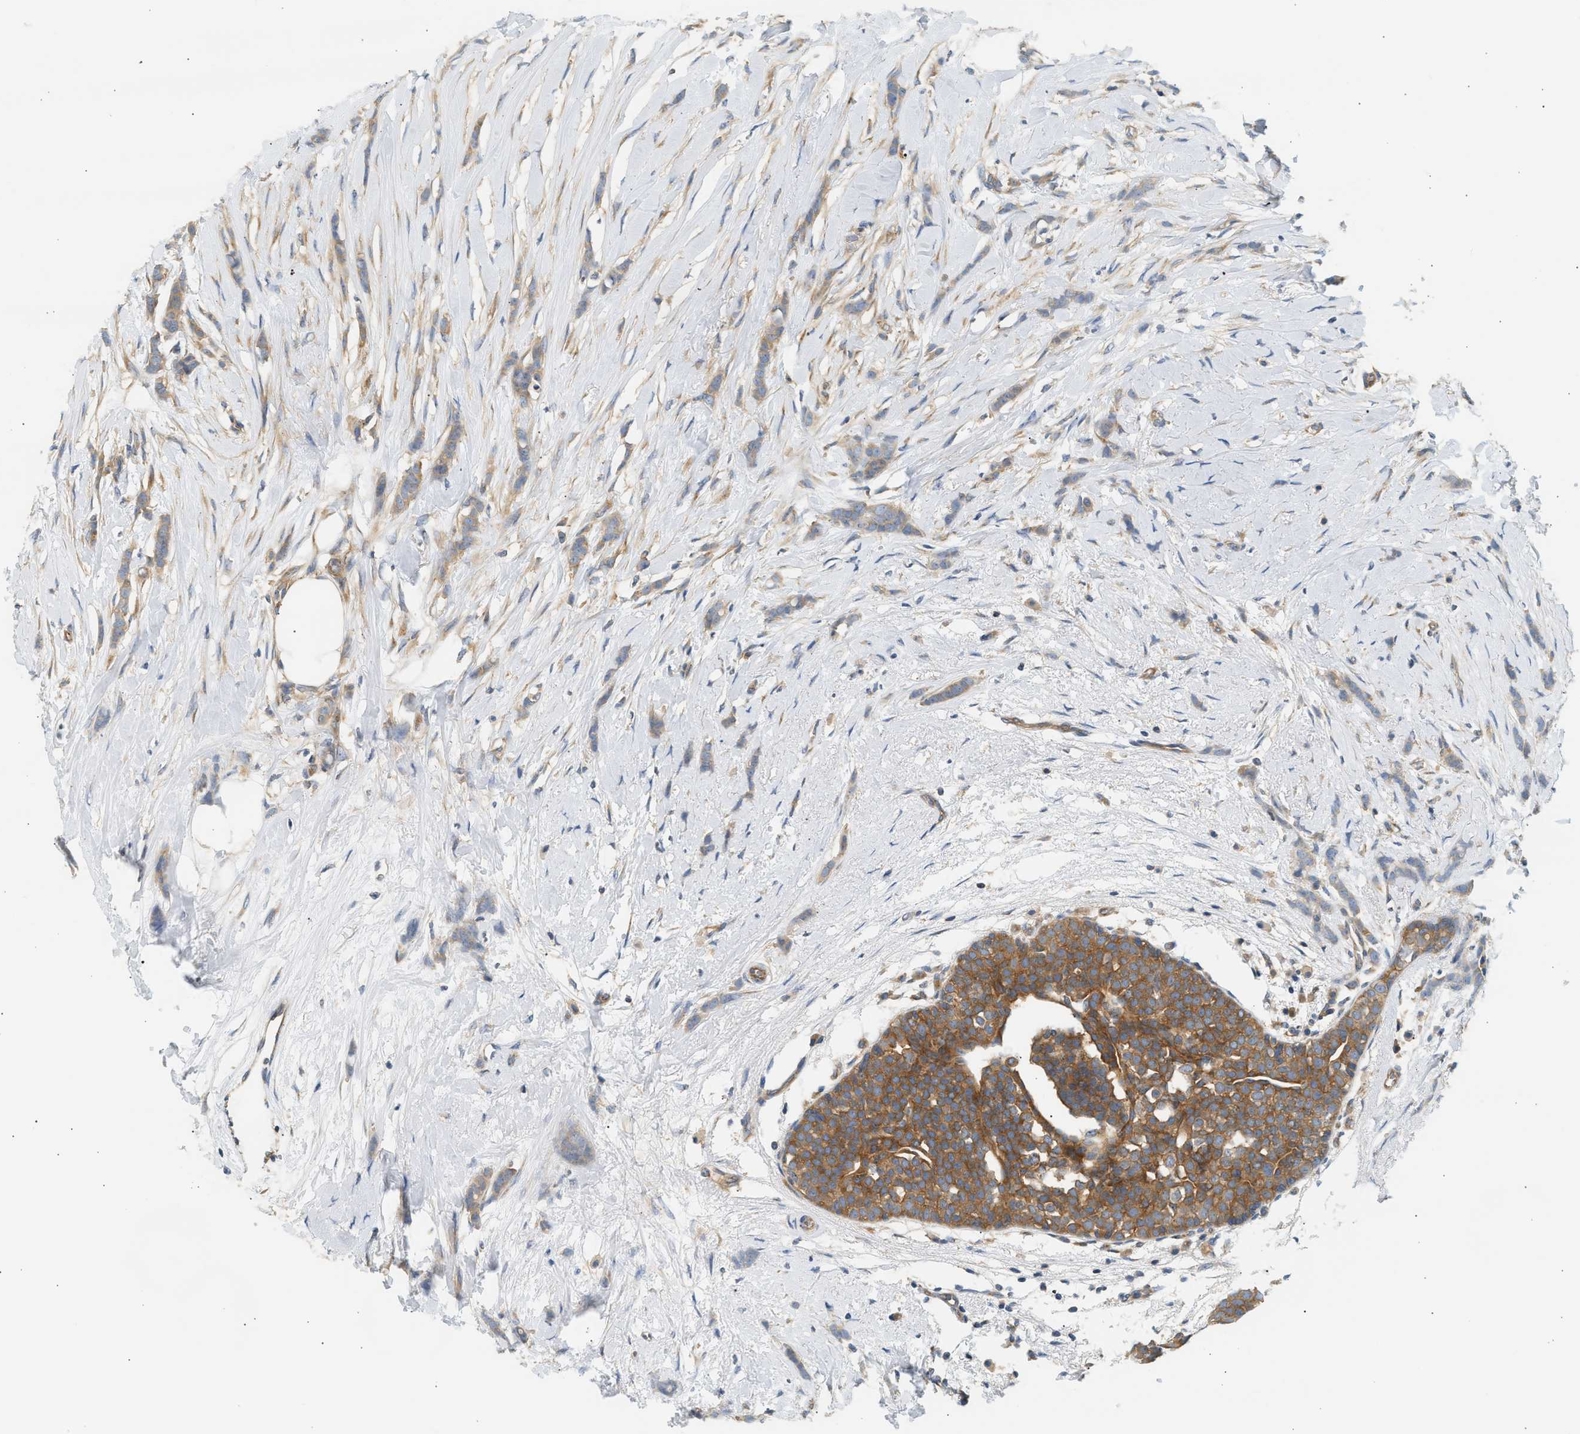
{"staining": {"intensity": "moderate", "quantity": ">75%", "location": "cytoplasmic/membranous"}, "tissue": "breast cancer", "cell_type": "Tumor cells", "image_type": "cancer", "snomed": [{"axis": "morphology", "description": "Lobular carcinoma, in situ"}, {"axis": "morphology", "description": "Lobular carcinoma"}, {"axis": "topography", "description": "Breast"}], "caption": "Immunohistochemical staining of human breast lobular carcinoma shows medium levels of moderate cytoplasmic/membranous positivity in about >75% of tumor cells.", "gene": "PAFAH1B1", "patient": {"sex": "female", "age": 41}}